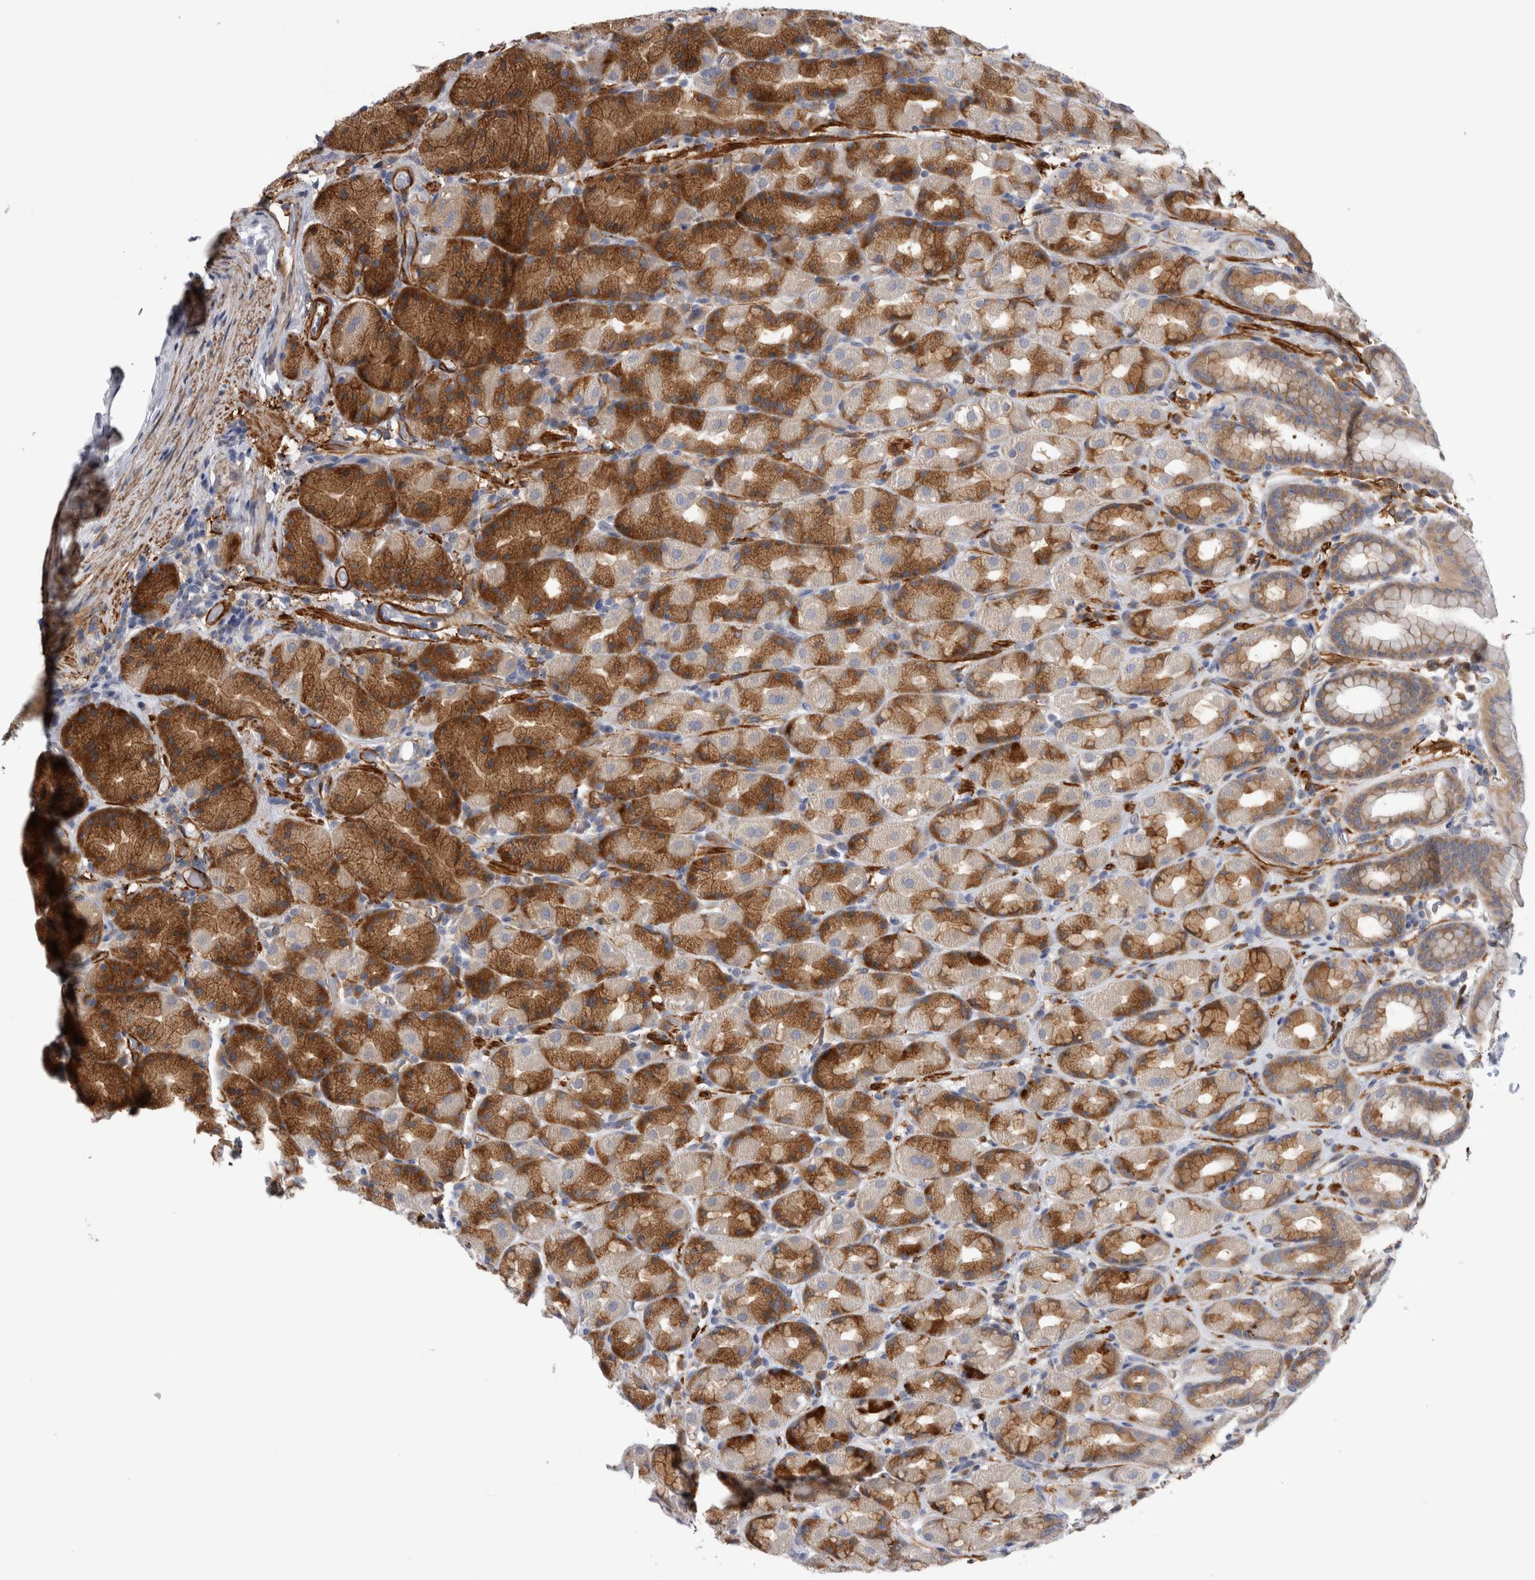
{"staining": {"intensity": "moderate", "quantity": "25%-75%", "location": "cytoplasmic/membranous"}, "tissue": "stomach", "cell_type": "Glandular cells", "image_type": "normal", "snomed": [{"axis": "morphology", "description": "Normal tissue, NOS"}, {"axis": "topography", "description": "Stomach, upper"}], "caption": "High-power microscopy captured an IHC histopathology image of normal stomach, revealing moderate cytoplasmic/membranous positivity in about 25%-75% of glandular cells. The staining was performed using DAB to visualize the protein expression in brown, while the nuclei were stained in blue with hematoxylin (Magnification: 20x).", "gene": "EPRS1", "patient": {"sex": "male", "age": 68}}